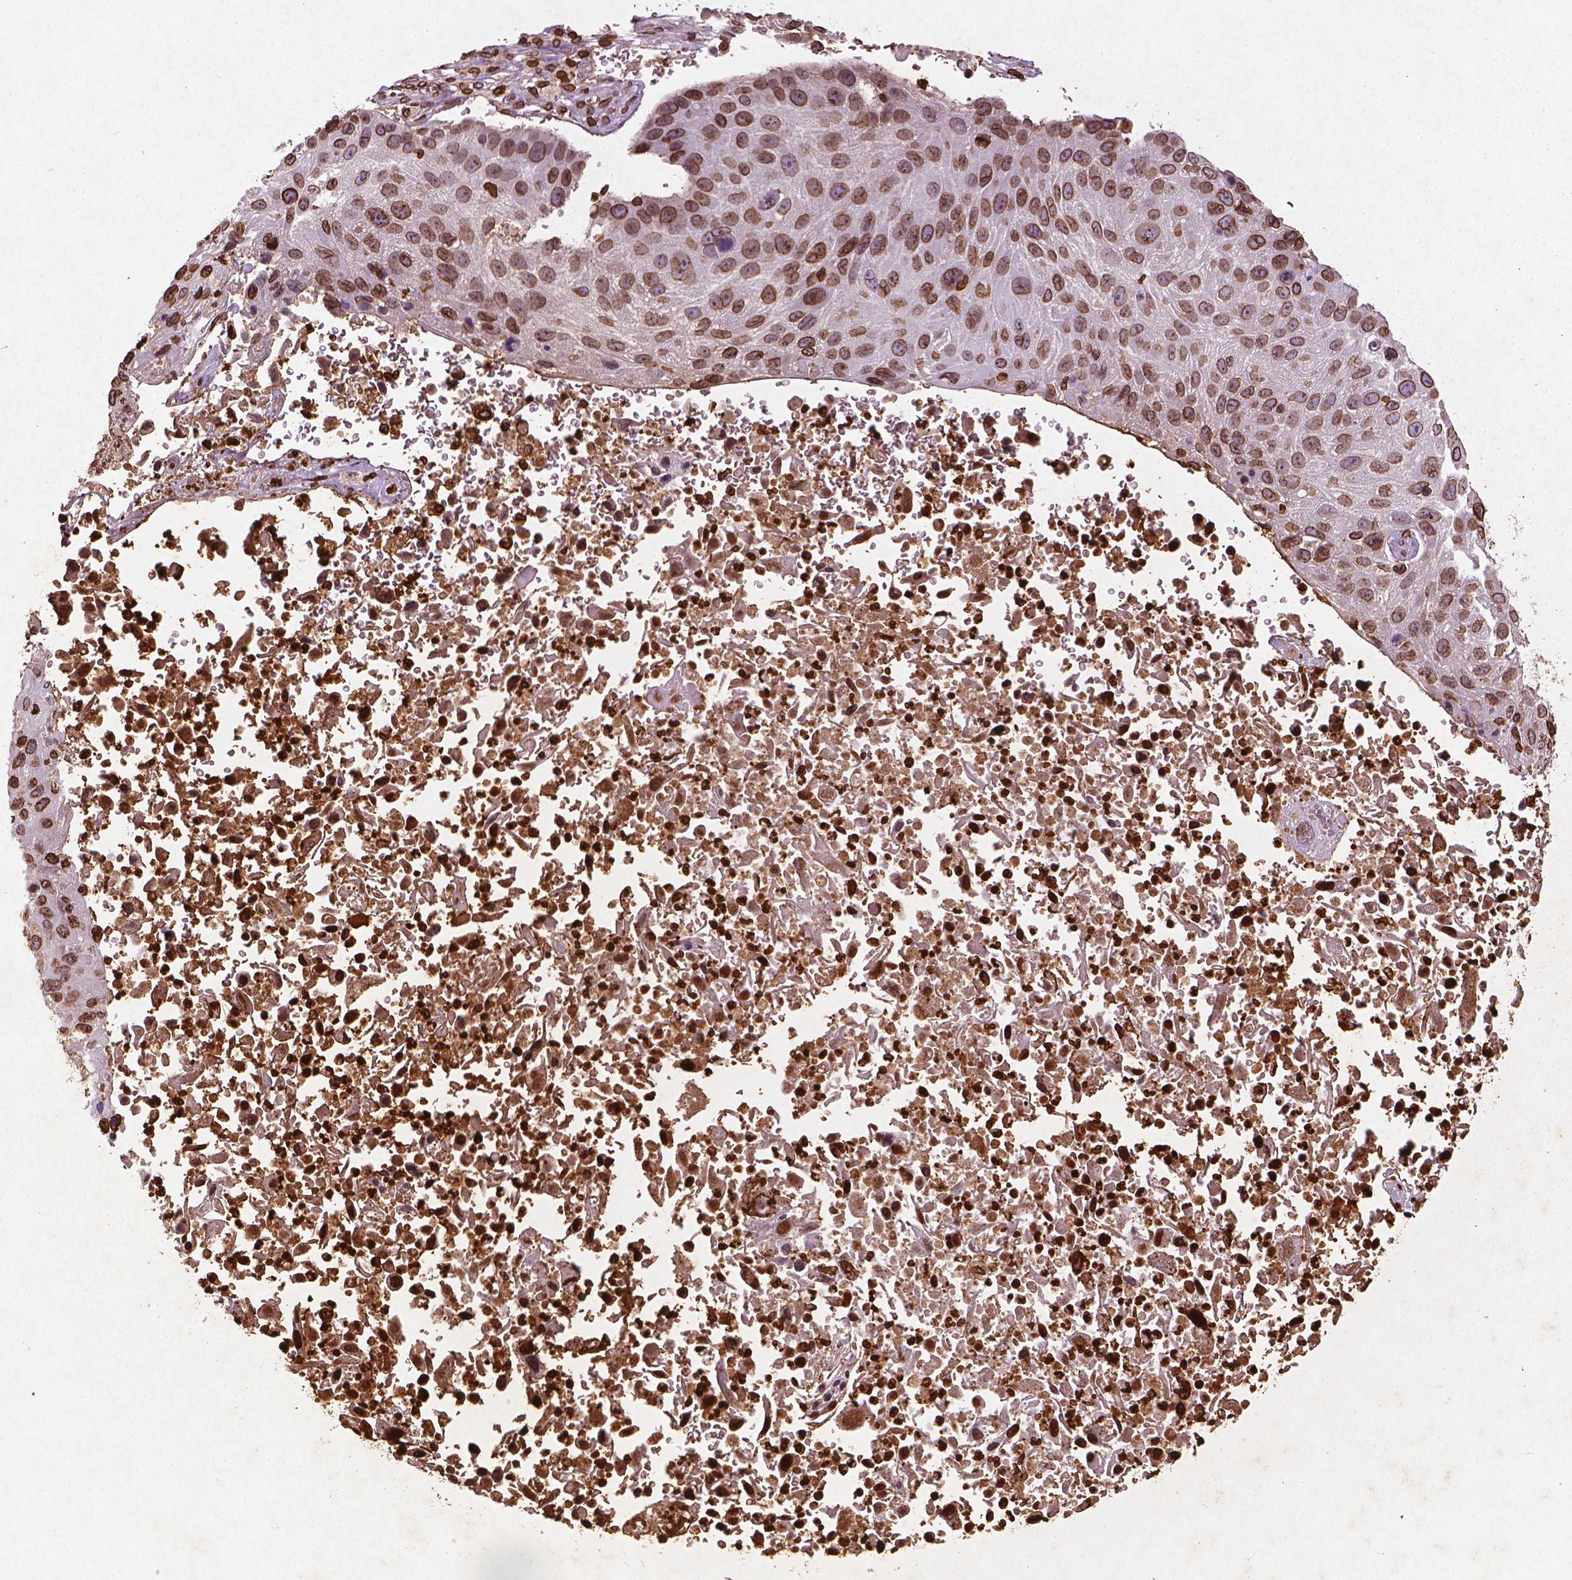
{"staining": {"intensity": "strong", "quantity": ">75%", "location": "cytoplasmic/membranous,nuclear"}, "tissue": "lung cancer", "cell_type": "Tumor cells", "image_type": "cancer", "snomed": [{"axis": "morphology", "description": "Normal morphology"}, {"axis": "morphology", "description": "Squamous cell carcinoma, NOS"}, {"axis": "topography", "description": "Lymph node"}, {"axis": "topography", "description": "Lung"}], "caption": "Immunohistochemical staining of human lung cancer displays strong cytoplasmic/membranous and nuclear protein staining in approximately >75% of tumor cells.", "gene": "LMNB1", "patient": {"sex": "male", "age": 67}}